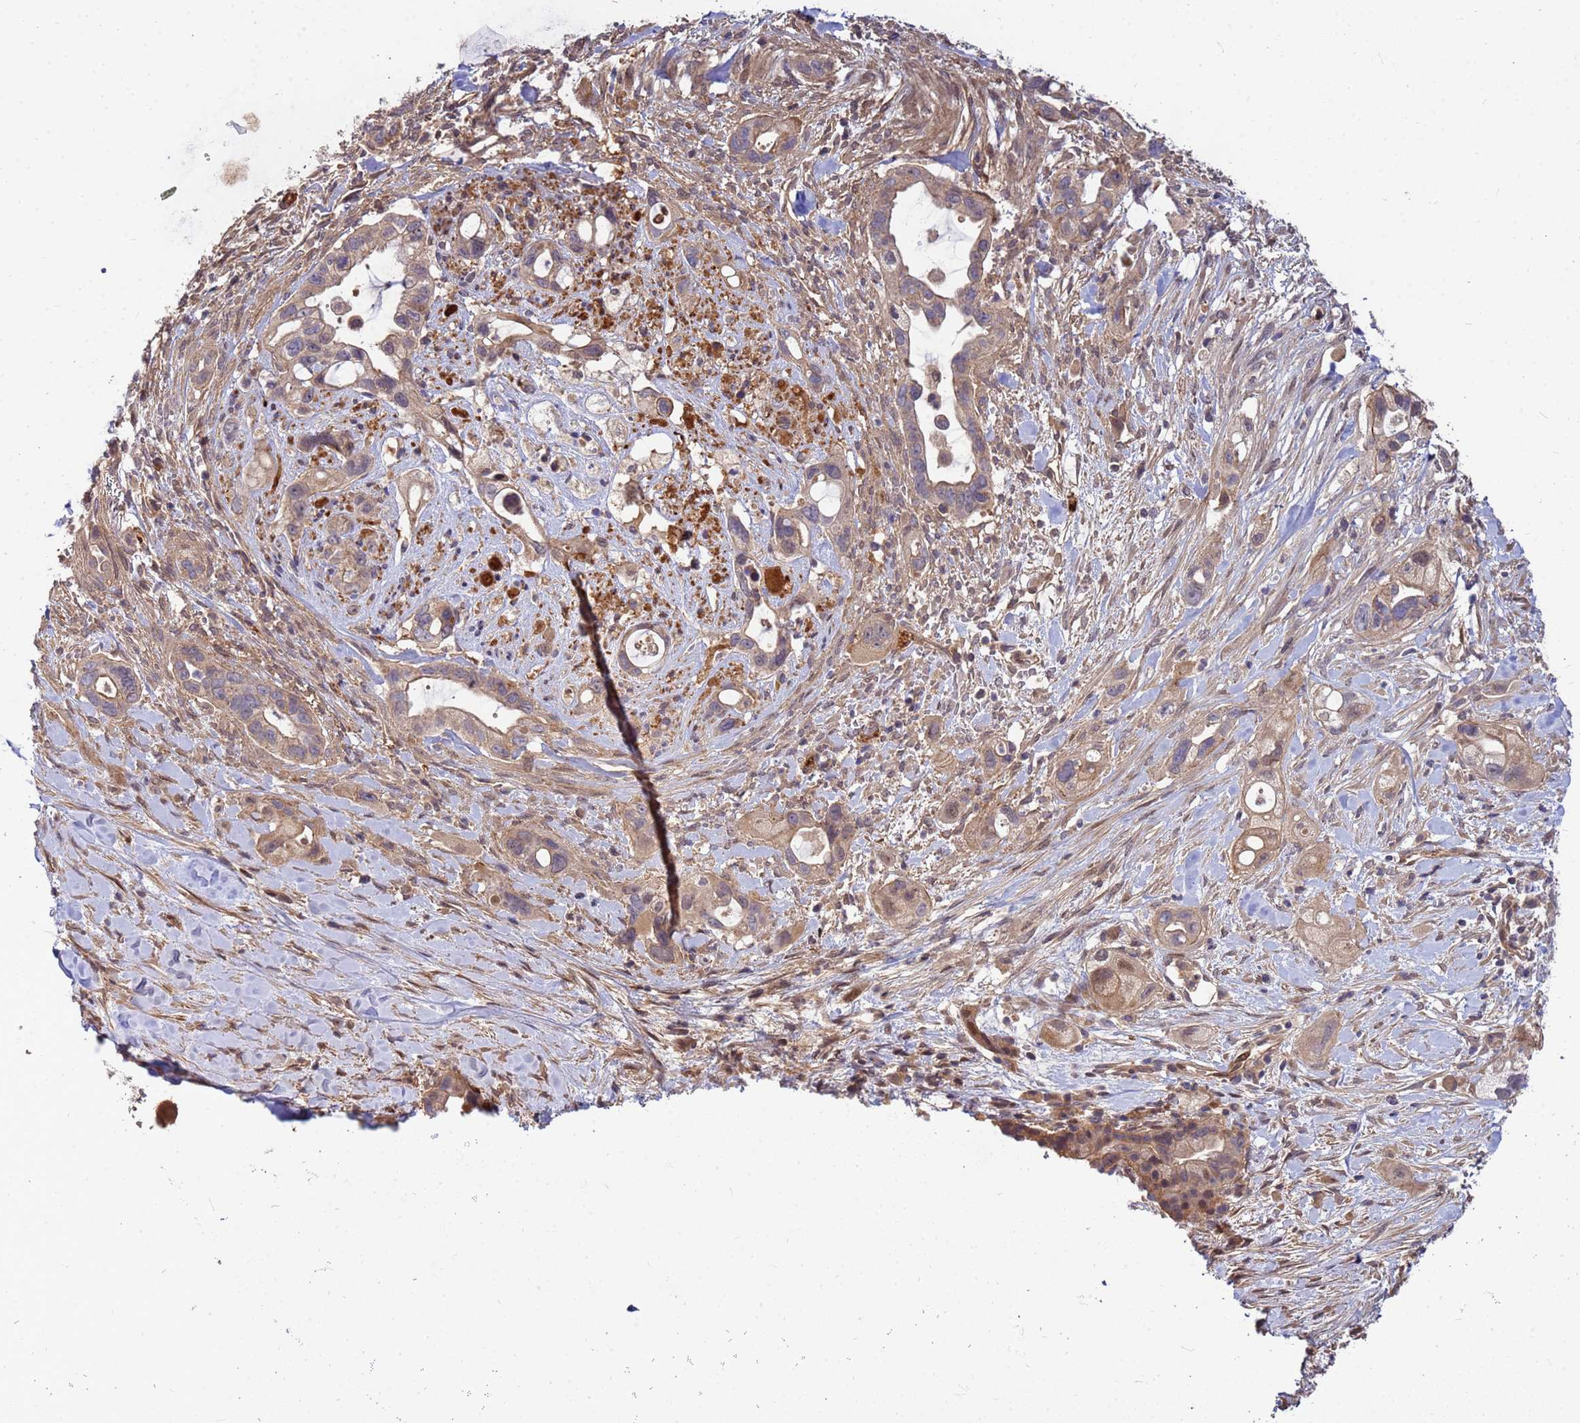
{"staining": {"intensity": "weak", "quantity": "25%-75%", "location": "cytoplasmic/membranous"}, "tissue": "pancreatic cancer", "cell_type": "Tumor cells", "image_type": "cancer", "snomed": [{"axis": "morphology", "description": "Adenocarcinoma, NOS"}, {"axis": "topography", "description": "Pancreas"}], "caption": "A histopathology image showing weak cytoplasmic/membranous expression in approximately 25%-75% of tumor cells in pancreatic cancer (adenocarcinoma), as visualized by brown immunohistochemical staining.", "gene": "DUS4L", "patient": {"sex": "male", "age": 44}}